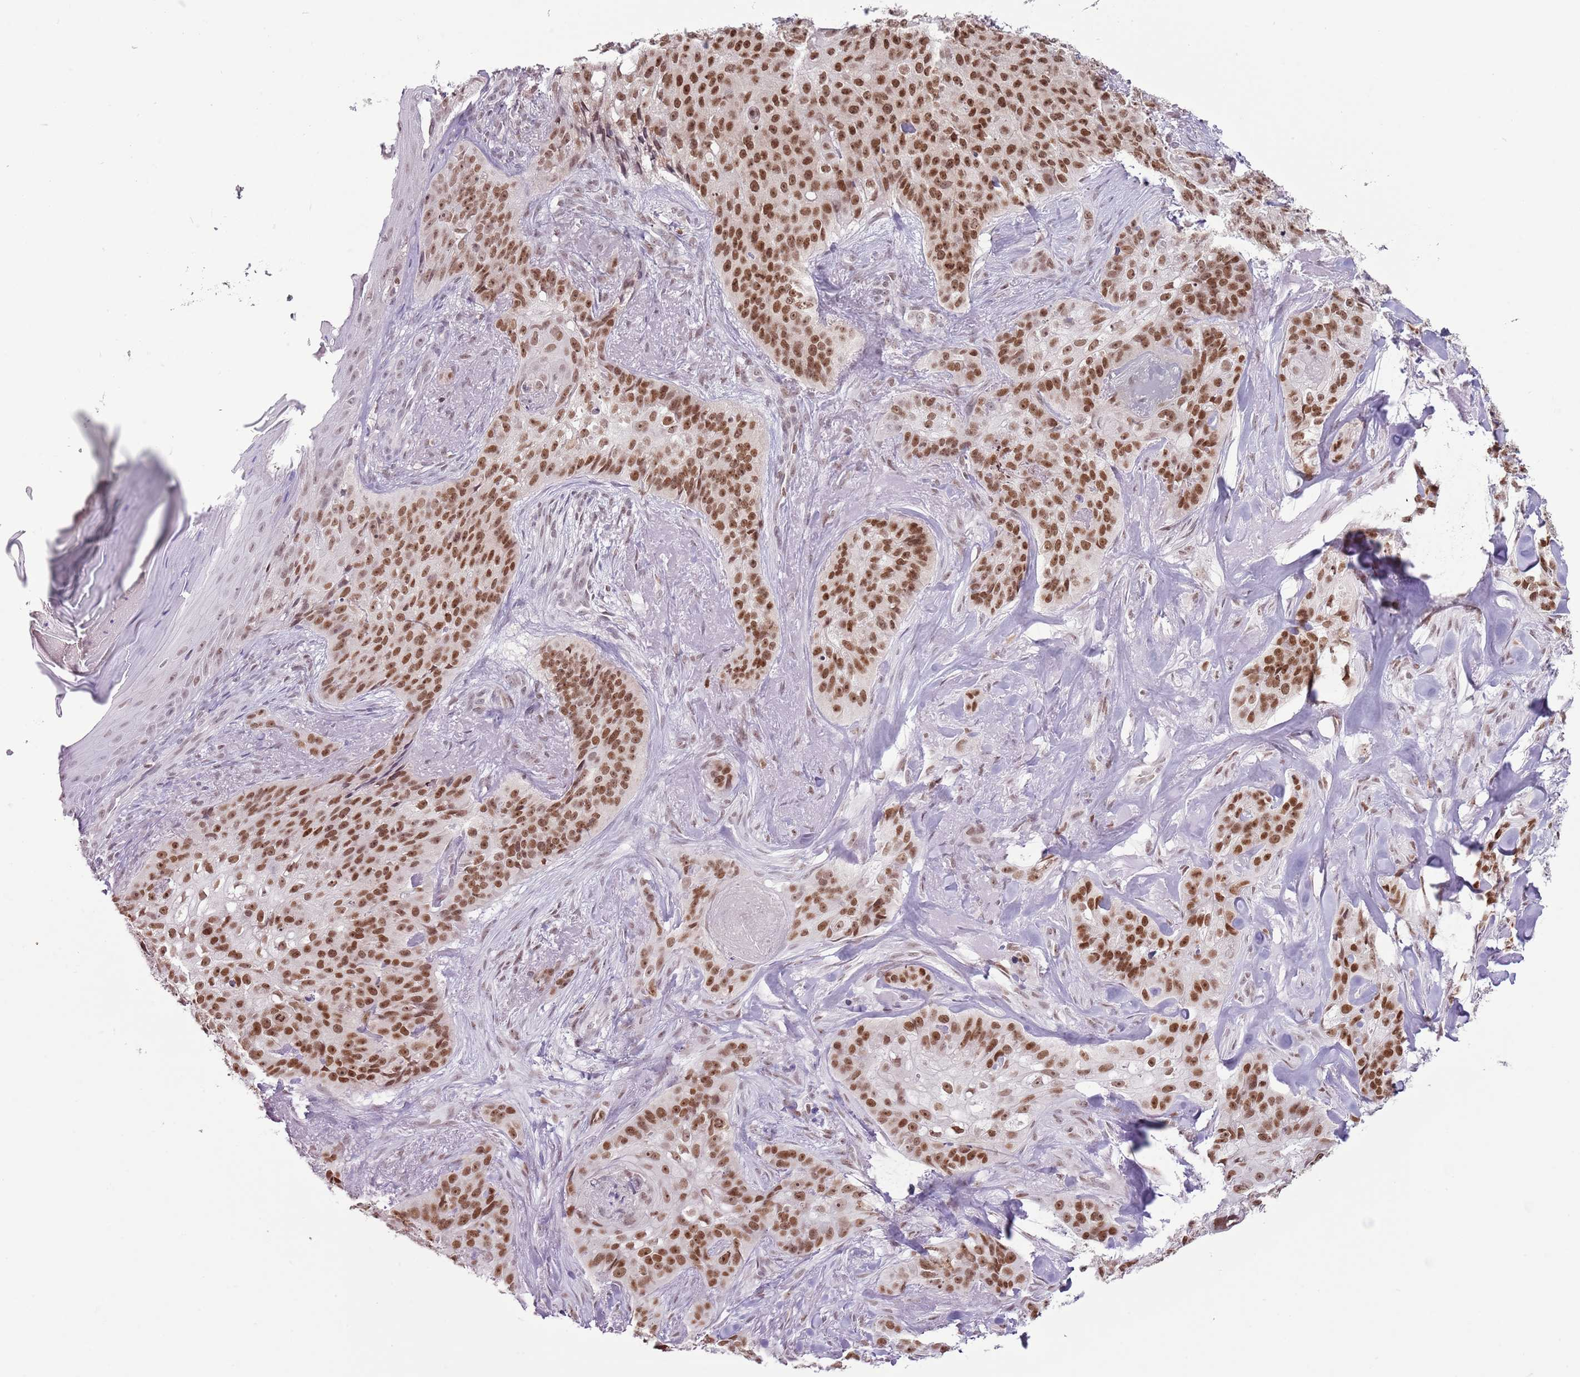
{"staining": {"intensity": "strong", "quantity": ">75%", "location": "nuclear"}, "tissue": "skin cancer", "cell_type": "Tumor cells", "image_type": "cancer", "snomed": [{"axis": "morphology", "description": "Basal cell carcinoma"}, {"axis": "topography", "description": "Skin"}], "caption": "Skin cancer stained for a protein (brown) reveals strong nuclear positive staining in about >75% of tumor cells.", "gene": "SELENOH", "patient": {"sex": "female", "age": 92}}